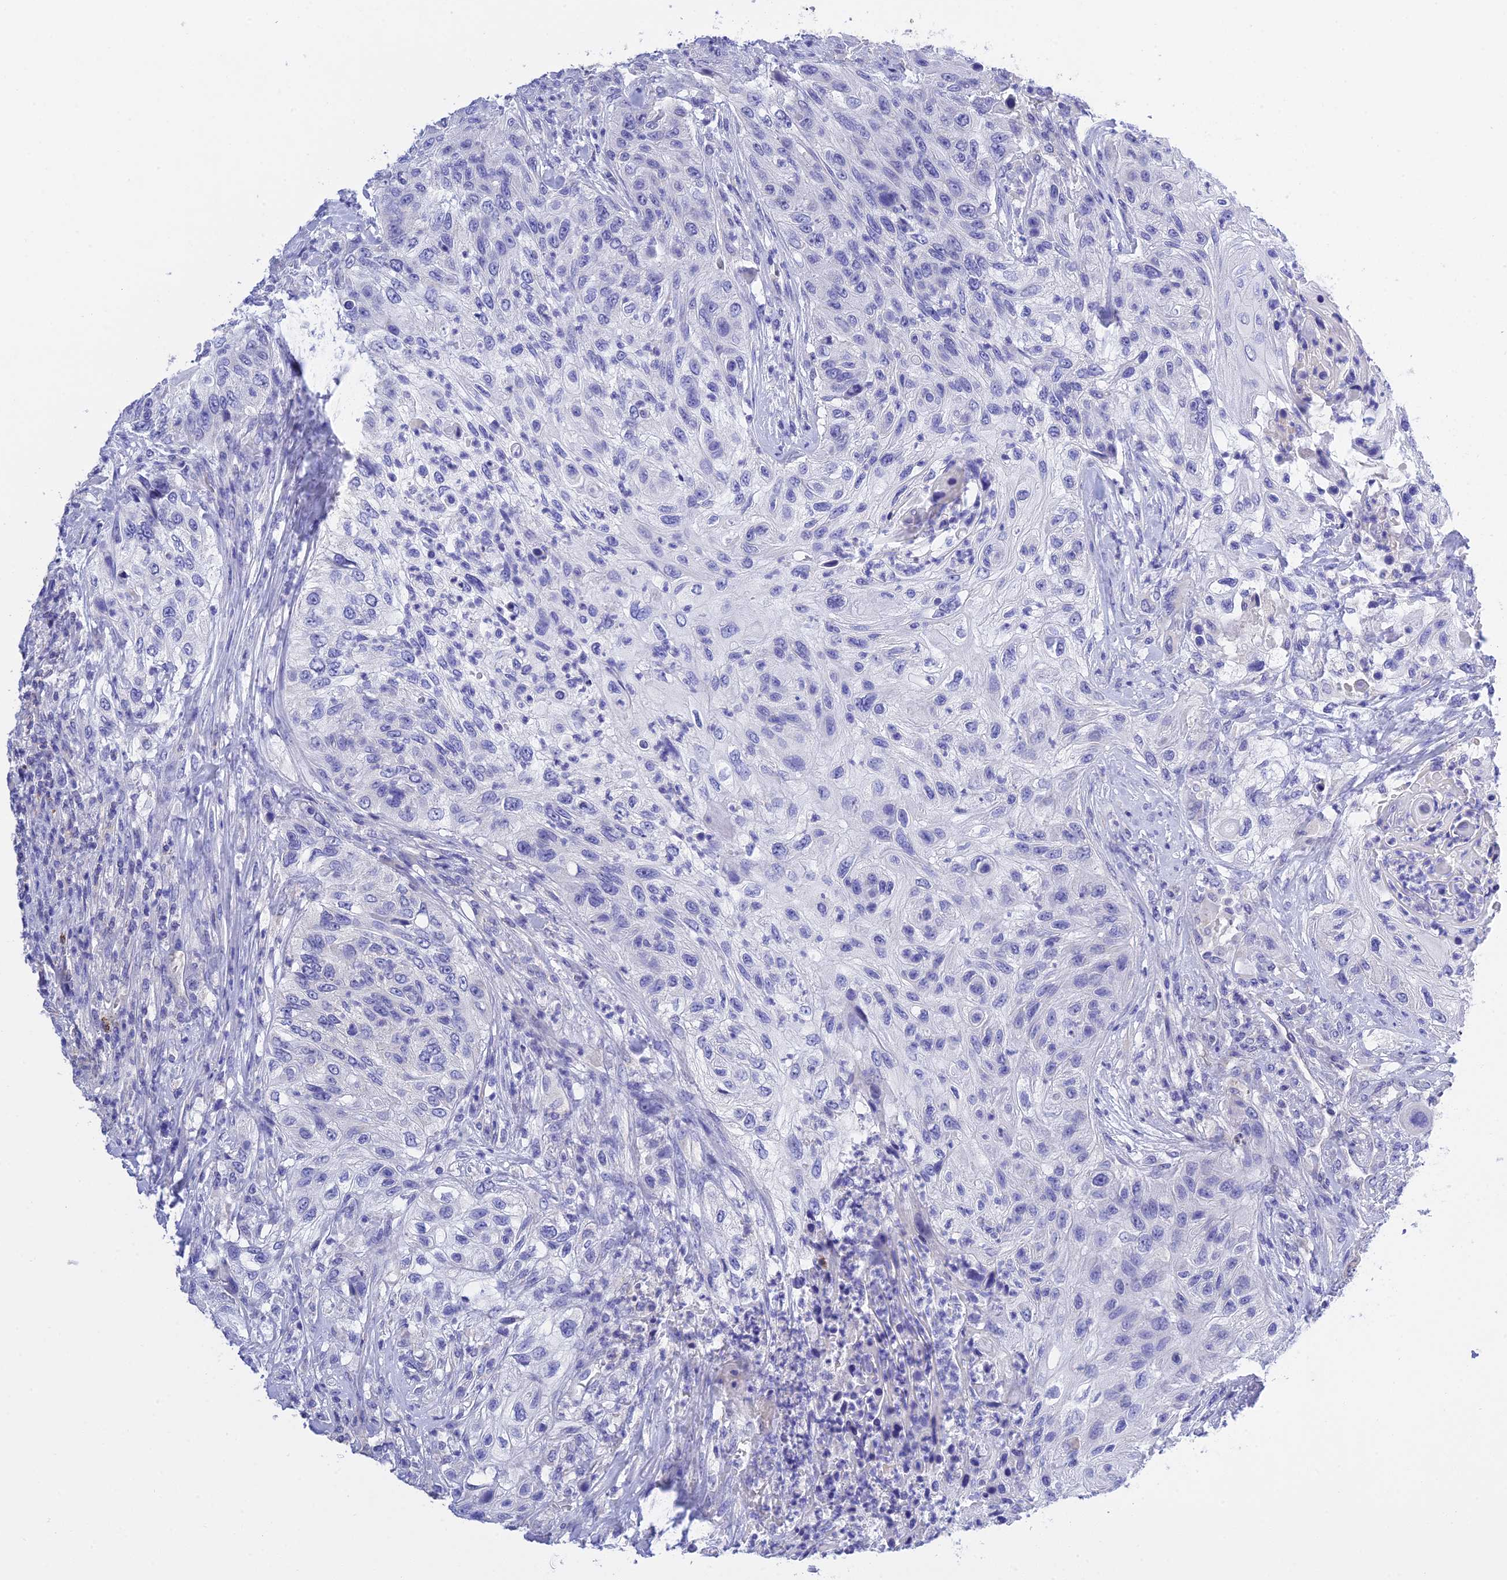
{"staining": {"intensity": "negative", "quantity": "none", "location": "none"}, "tissue": "urothelial cancer", "cell_type": "Tumor cells", "image_type": "cancer", "snomed": [{"axis": "morphology", "description": "Urothelial carcinoma, High grade"}, {"axis": "topography", "description": "Urinary bladder"}], "caption": "Tumor cells are negative for protein expression in human high-grade urothelial carcinoma.", "gene": "MS4A5", "patient": {"sex": "female", "age": 60}}